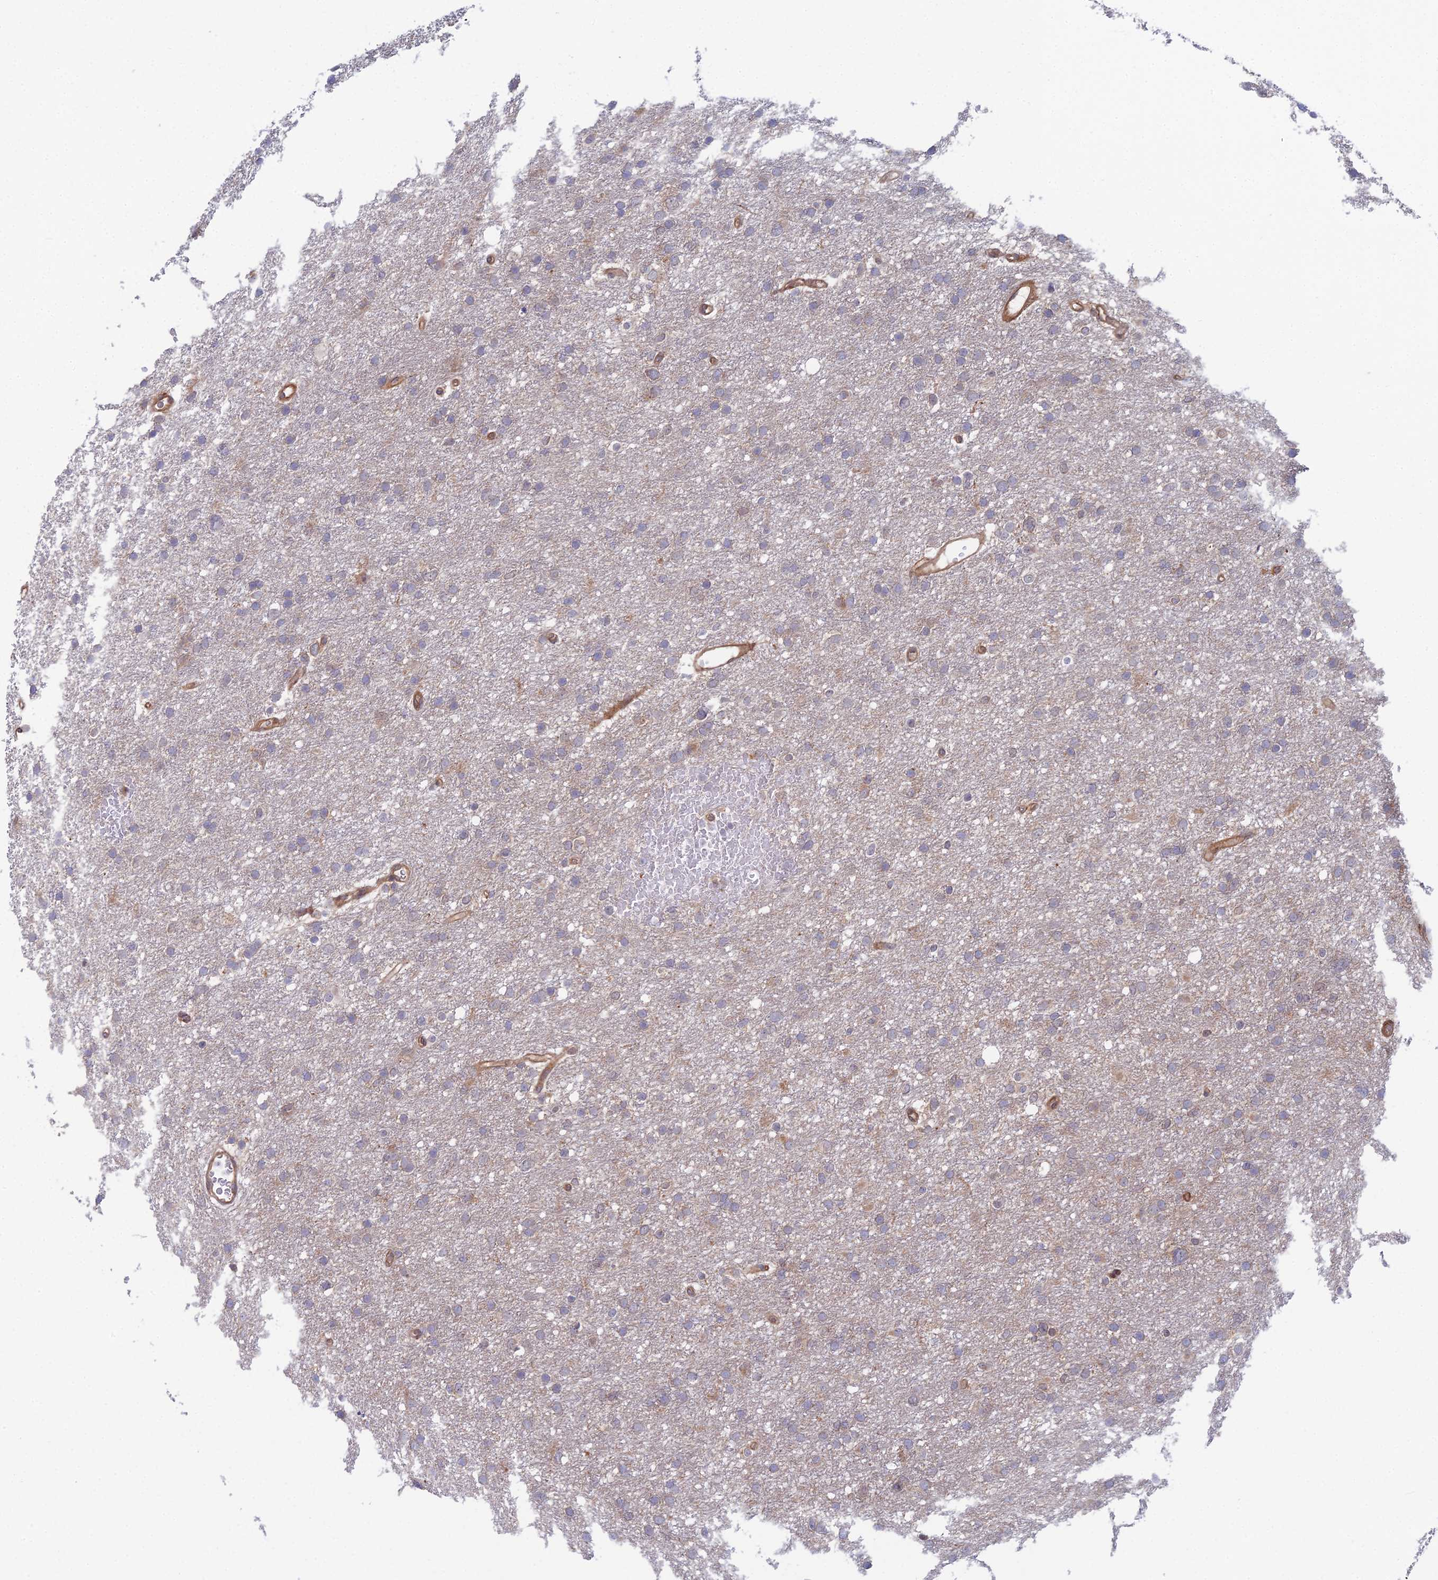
{"staining": {"intensity": "negative", "quantity": "none", "location": "none"}, "tissue": "glioma", "cell_type": "Tumor cells", "image_type": "cancer", "snomed": [{"axis": "morphology", "description": "Glioma, malignant, High grade"}, {"axis": "topography", "description": "Cerebral cortex"}], "caption": "DAB immunohistochemical staining of malignant glioma (high-grade) reveals no significant staining in tumor cells.", "gene": "ABHD1", "patient": {"sex": "female", "age": 36}}